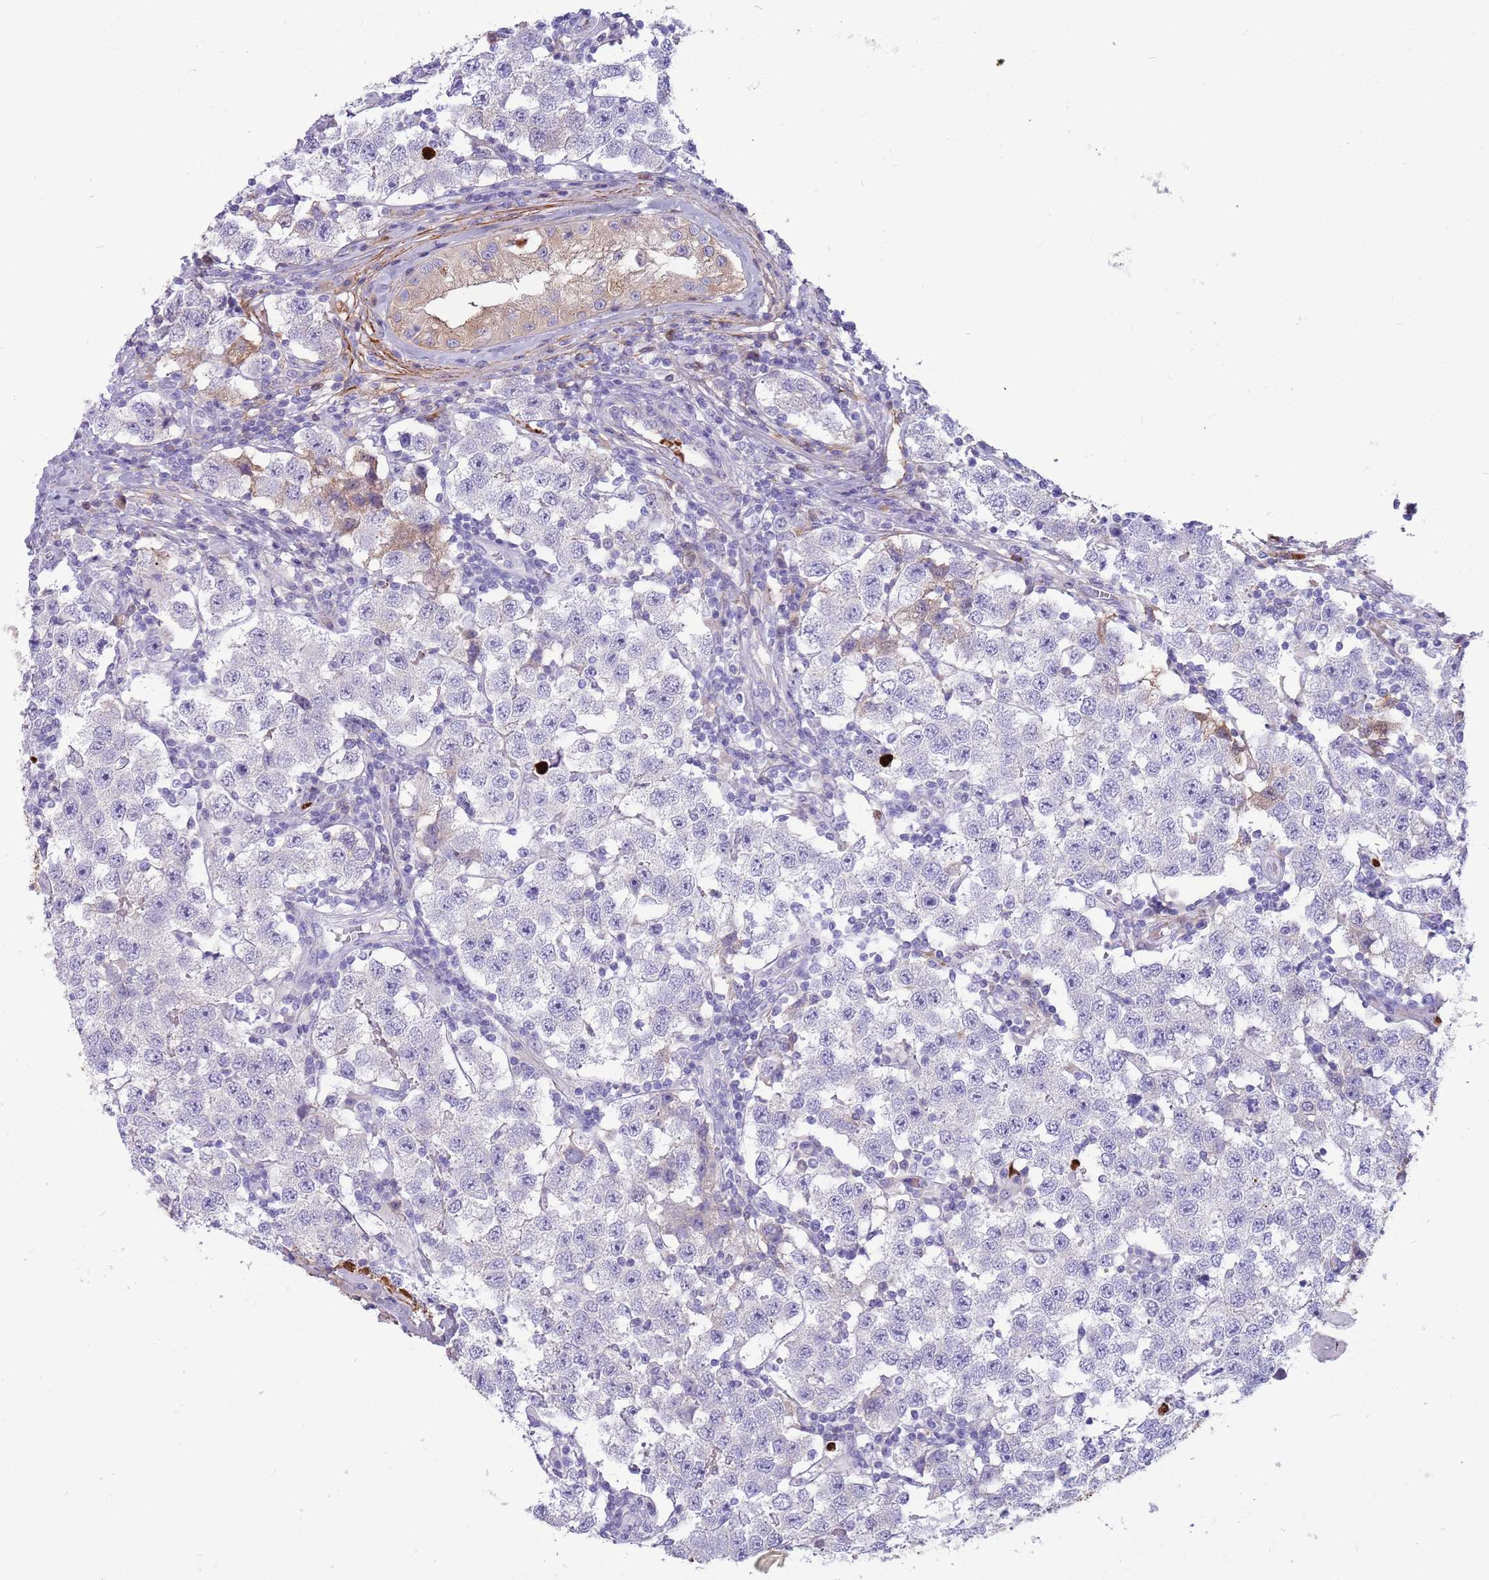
{"staining": {"intensity": "negative", "quantity": "none", "location": "none"}, "tissue": "testis cancer", "cell_type": "Tumor cells", "image_type": "cancer", "snomed": [{"axis": "morphology", "description": "Seminoma, NOS"}, {"axis": "topography", "description": "Testis"}], "caption": "Immunohistochemistry (IHC) of seminoma (testis) demonstrates no staining in tumor cells.", "gene": "LEPROTL1", "patient": {"sex": "male", "age": 34}}